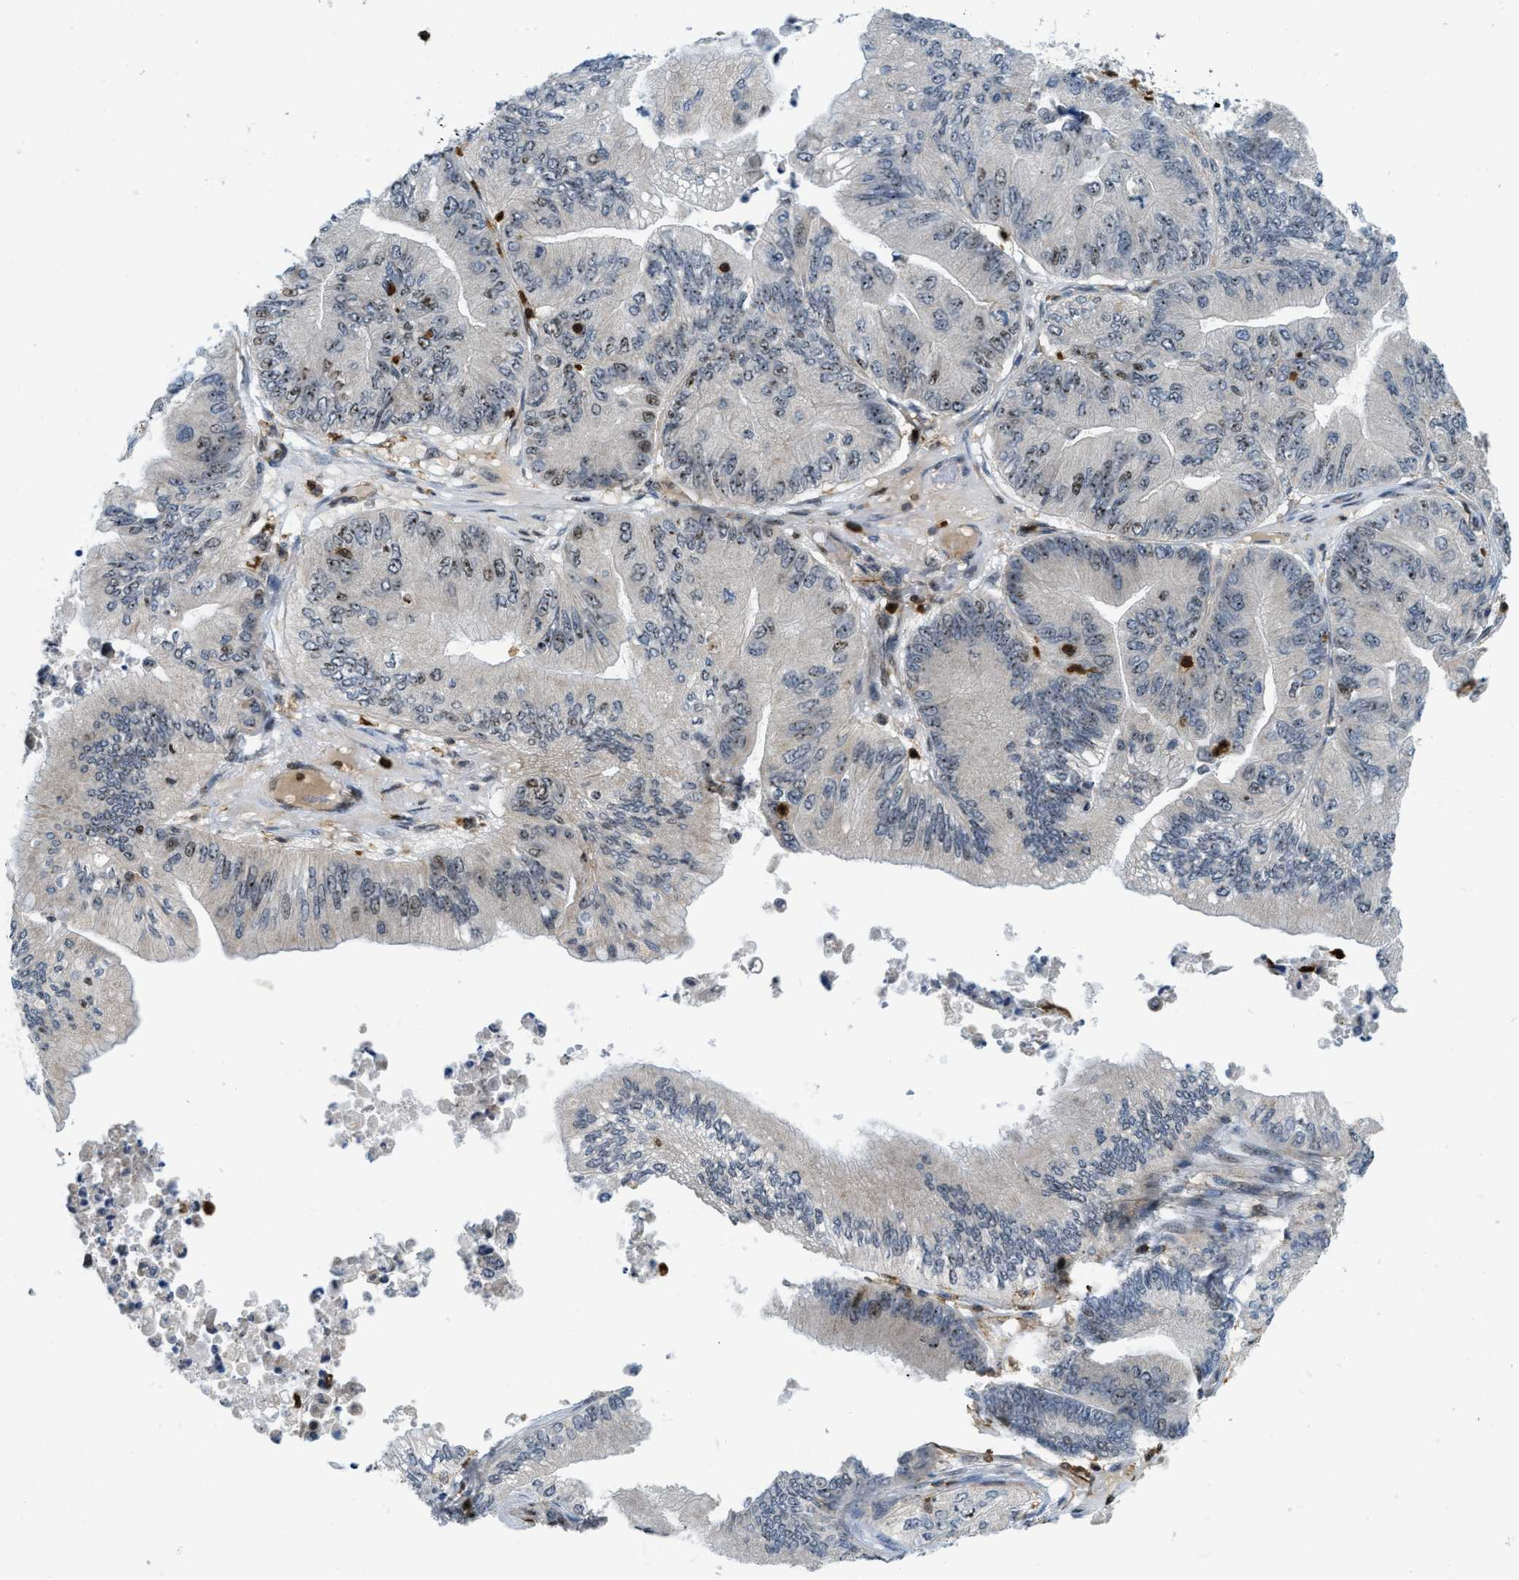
{"staining": {"intensity": "moderate", "quantity": "25%-75%", "location": "nuclear"}, "tissue": "ovarian cancer", "cell_type": "Tumor cells", "image_type": "cancer", "snomed": [{"axis": "morphology", "description": "Cystadenocarcinoma, mucinous, NOS"}, {"axis": "topography", "description": "Ovary"}], "caption": "Protein staining of ovarian cancer (mucinous cystadenocarcinoma) tissue demonstrates moderate nuclear expression in approximately 25%-75% of tumor cells.", "gene": "E2F1", "patient": {"sex": "female", "age": 61}}